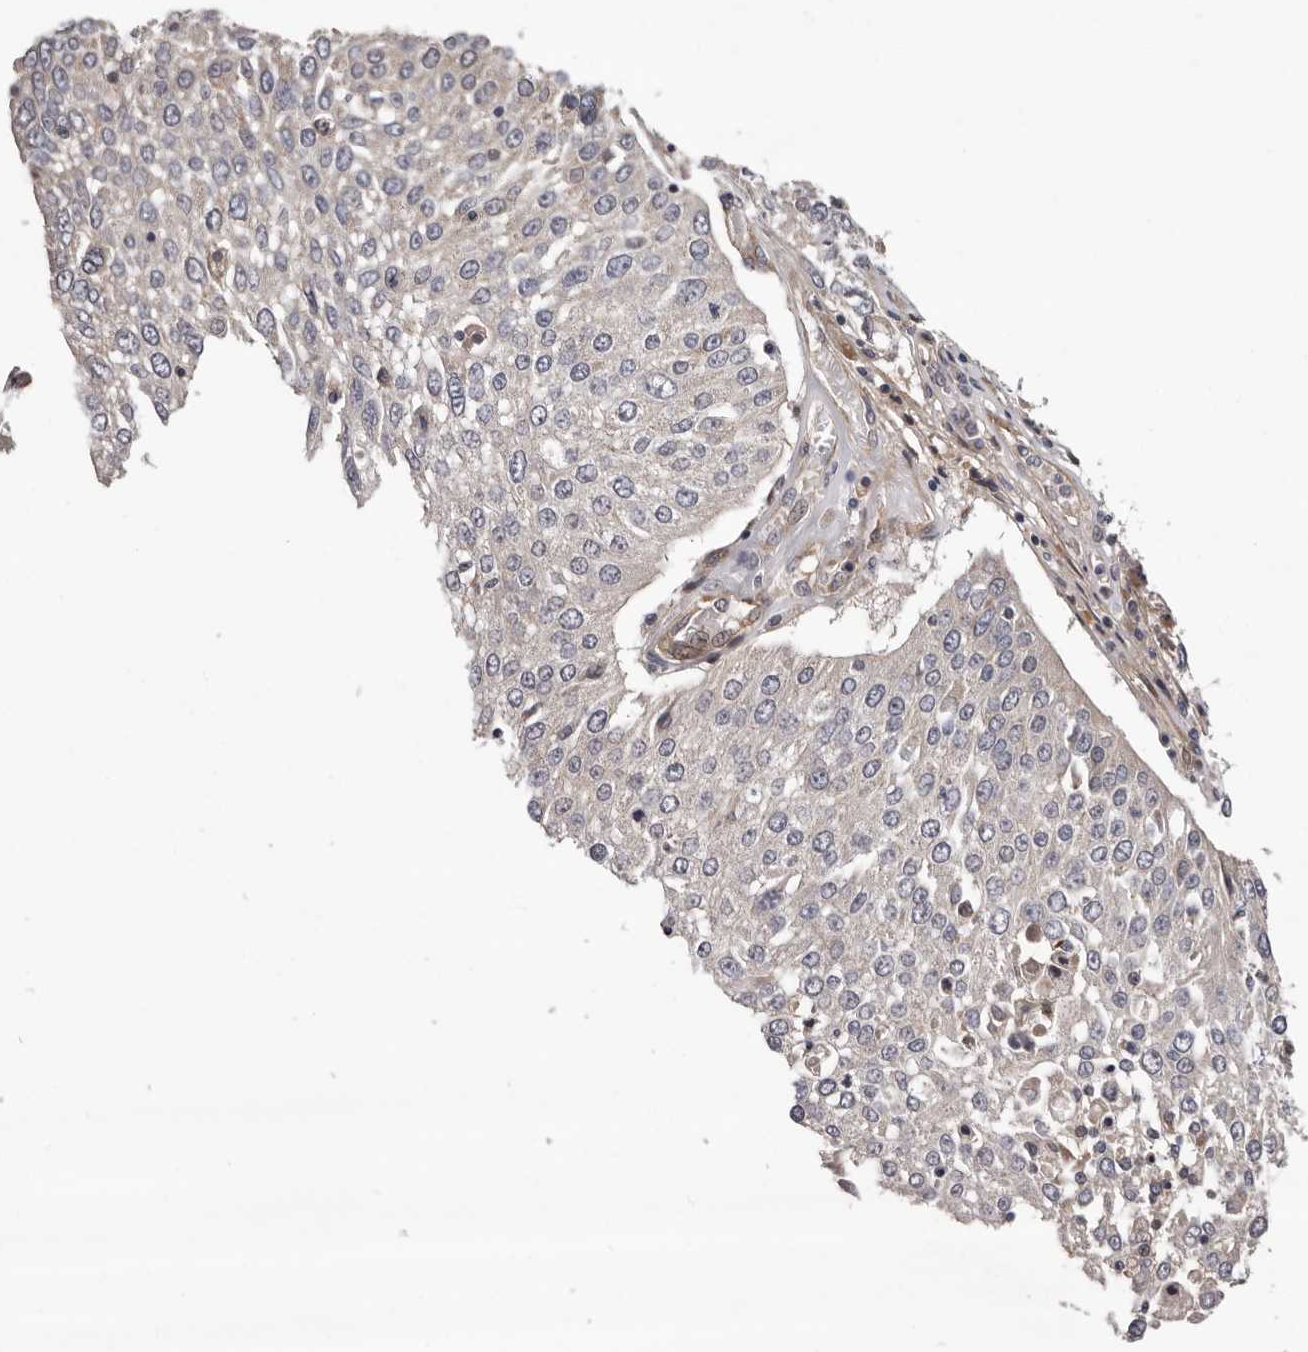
{"staining": {"intensity": "negative", "quantity": "none", "location": "none"}, "tissue": "lung cancer", "cell_type": "Tumor cells", "image_type": "cancer", "snomed": [{"axis": "morphology", "description": "Squamous cell carcinoma, NOS"}, {"axis": "topography", "description": "Lung"}], "caption": "Human lung cancer stained for a protein using immunohistochemistry reveals no staining in tumor cells.", "gene": "PRKD1", "patient": {"sex": "male", "age": 65}}